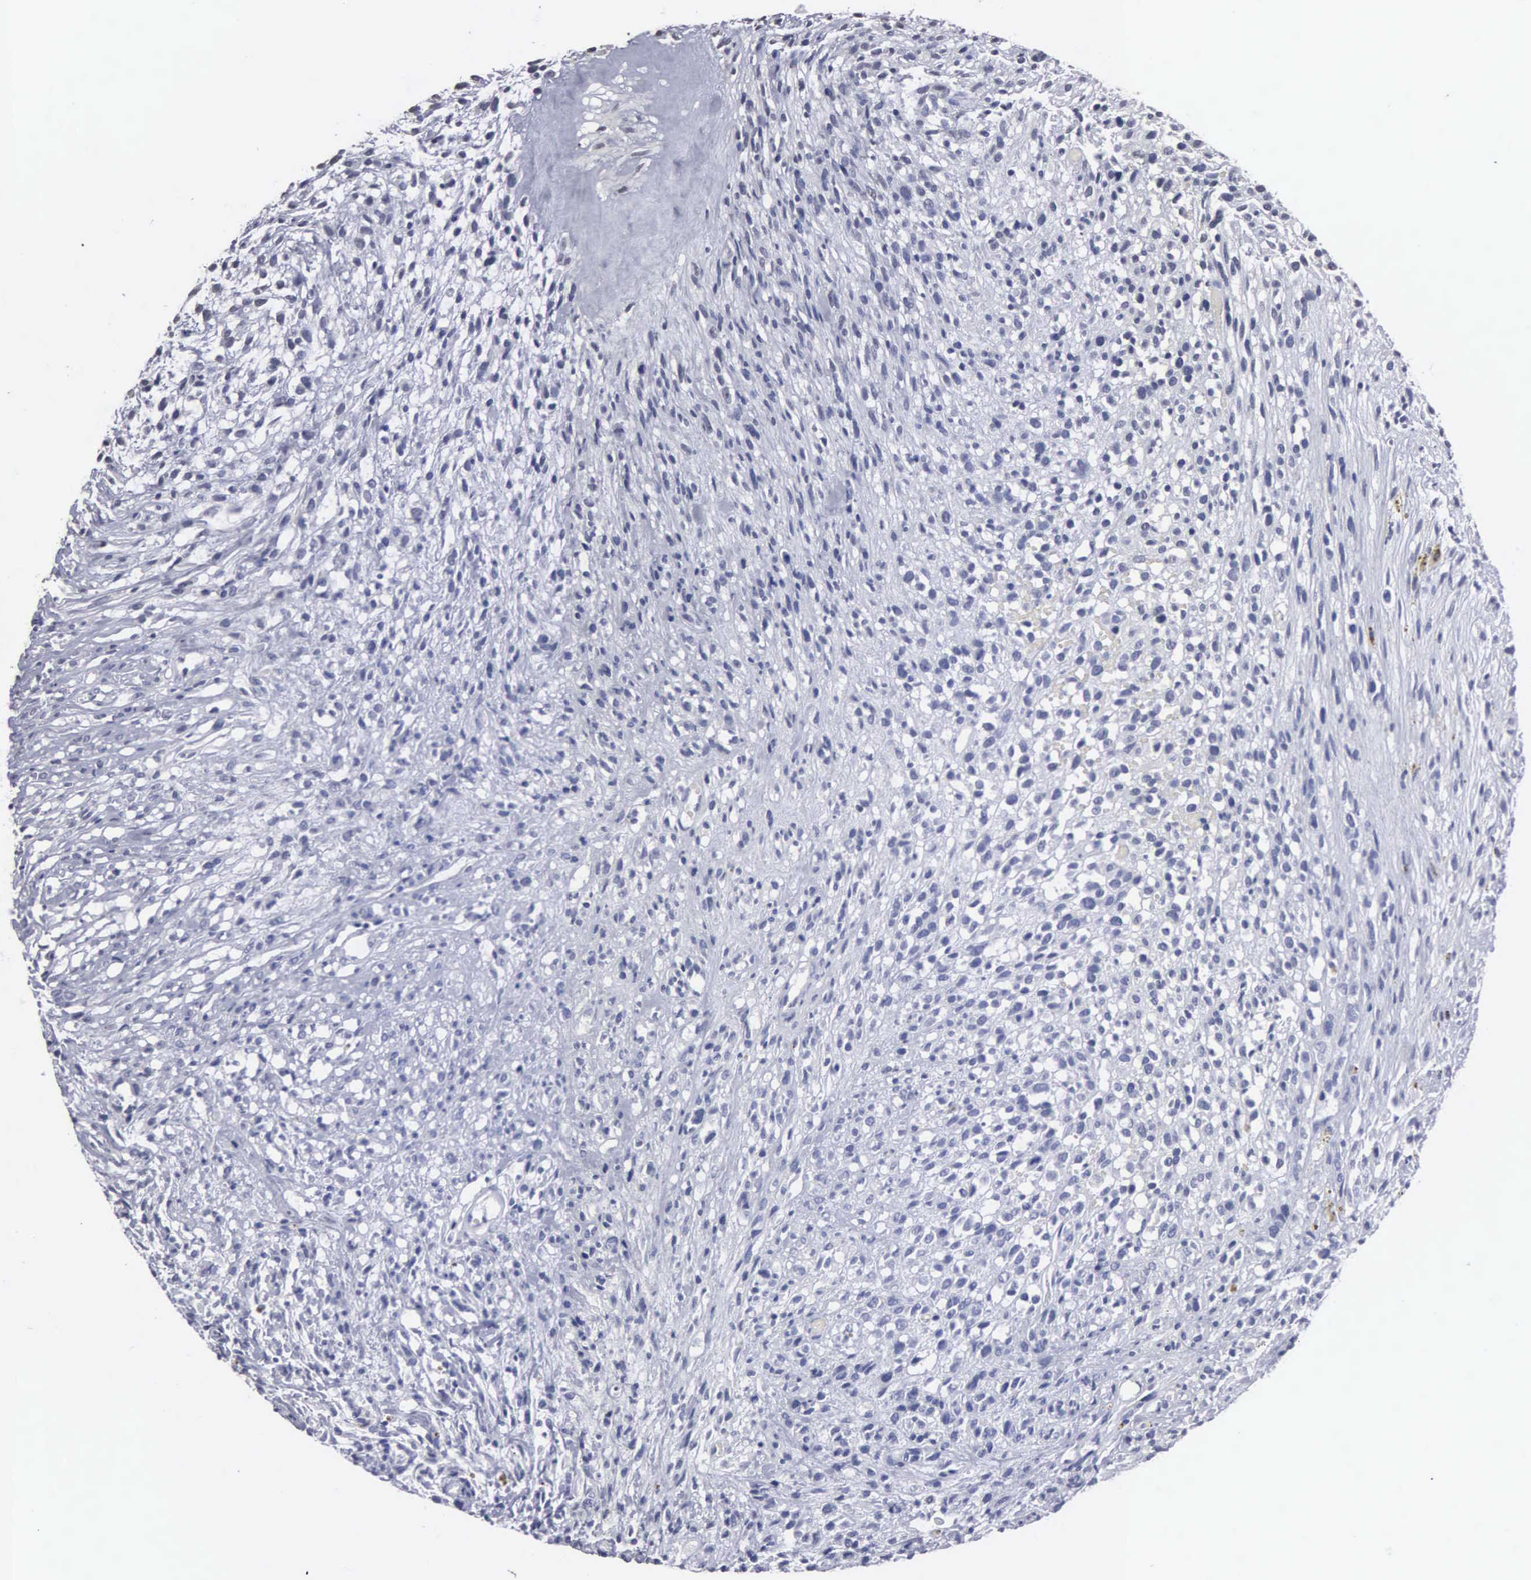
{"staining": {"intensity": "negative", "quantity": "none", "location": "none"}, "tissue": "glioma", "cell_type": "Tumor cells", "image_type": "cancer", "snomed": [{"axis": "morphology", "description": "Glioma, malignant, High grade"}, {"axis": "topography", "description": "Brain"}], "caption": "There is no significant positivity in tumor cells of malignant glioma (high-grade).", "gene": "UPB1", "patient": {"sex": "male", "age": 66}}